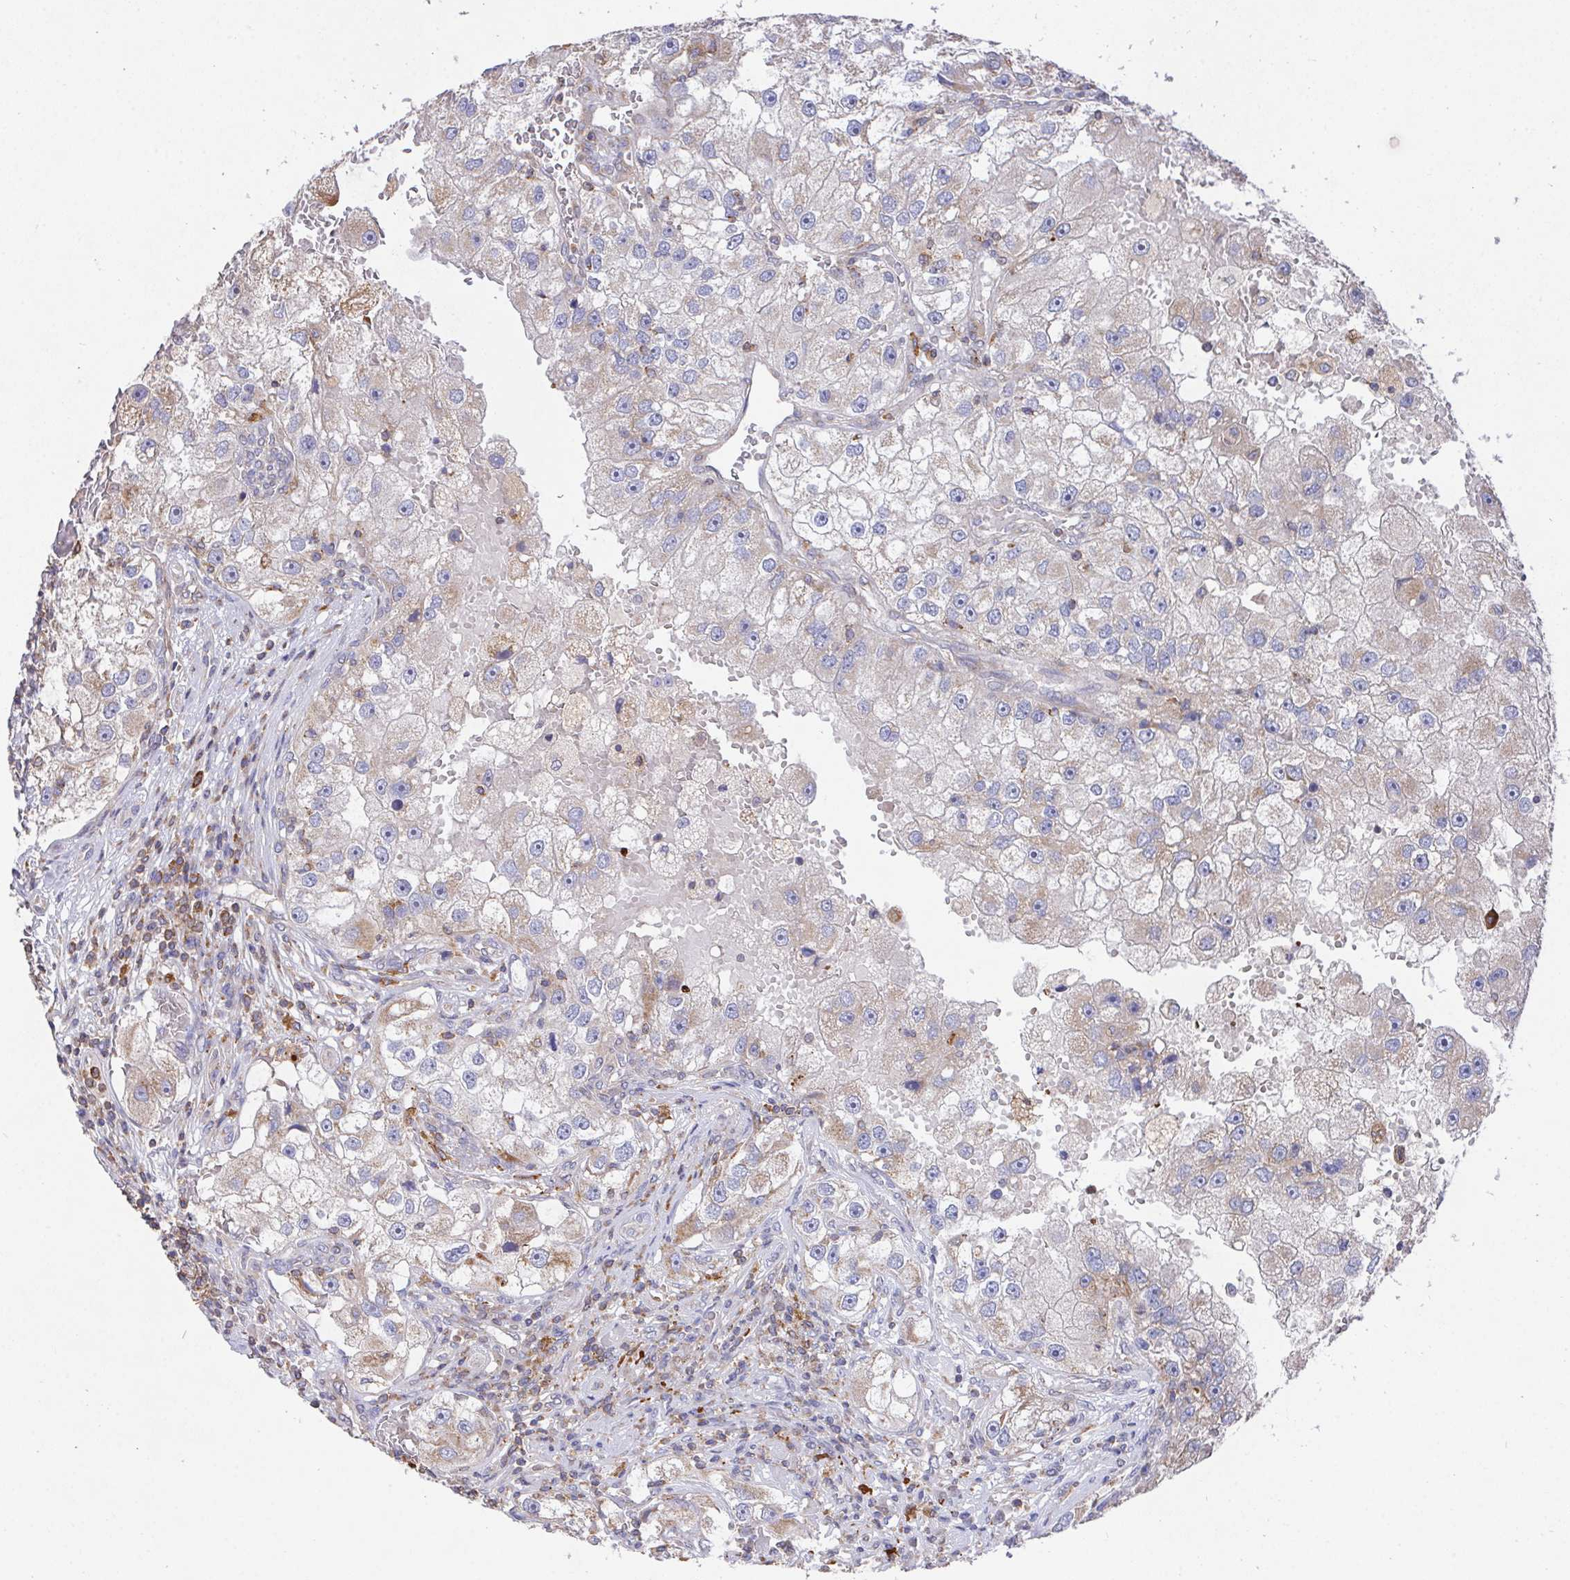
{"staining": {"intensity": "weak", "quantity": "25%-75%", "location": "cytoplasmic/membranous"}, "tissue": "renal cancer", "cell_type": "Tumor cells", "image_type": "cancer", "snomed": [{"axis": "morphology", "description": "Adenocarcinoma, NOS"}, {"axis": "topography", "description": "Kidney"}], "caption": "Immunohistochemical staining of renal cancer (adenocarcinoma) reveals low levels of weak cytoplasmic/membranous staining in approximately 25%-75% of tumor cells.", "gene": "FAM241A", "patient": {"sex": "male", "age": 63}}